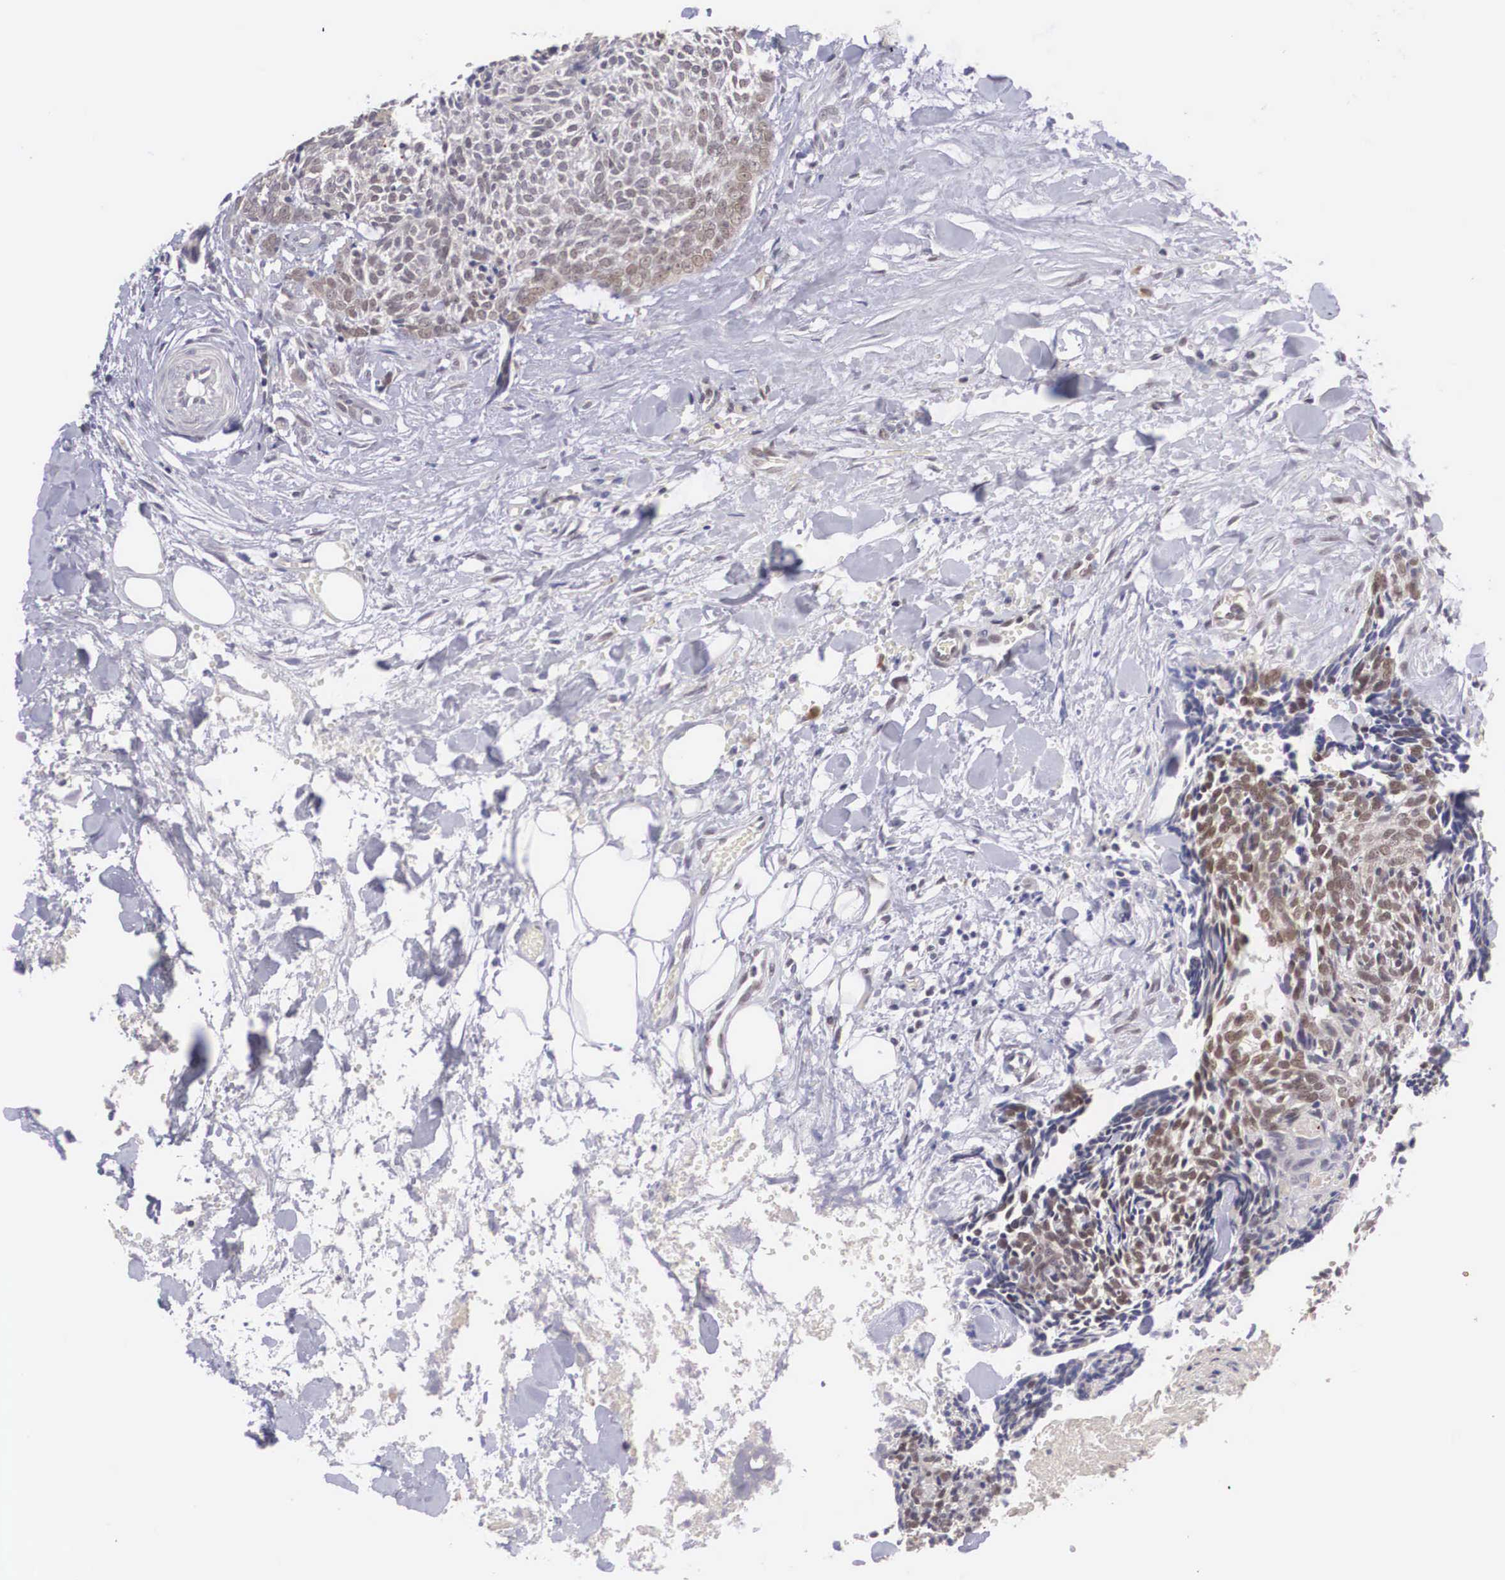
{"staining": {"intensity": "moderate", "quantity": ">75%", "location": "cytoplasmic/membranous,nuclear"}, "tissue": "head and neck cancer", "cell_type": "Tumor cells", "image_type": "cancer", "snomed": [{"axis": "morphology", "description": "Squamous cell carcinoma, NOS"}, {"axis": "topography", "description": "Salivary gland"}, {"axis": "topography", "description": "Head-Neck"}], "caption": "Immunohistochemical staining of human head and neck cancer demonstrates medium levels of moderate cytoplasmic/membranous and nuclear protein positivity in approximately >75% of tumor cells.", "gene": "NINL", "patient": {"sex": "male", "age": 70}}